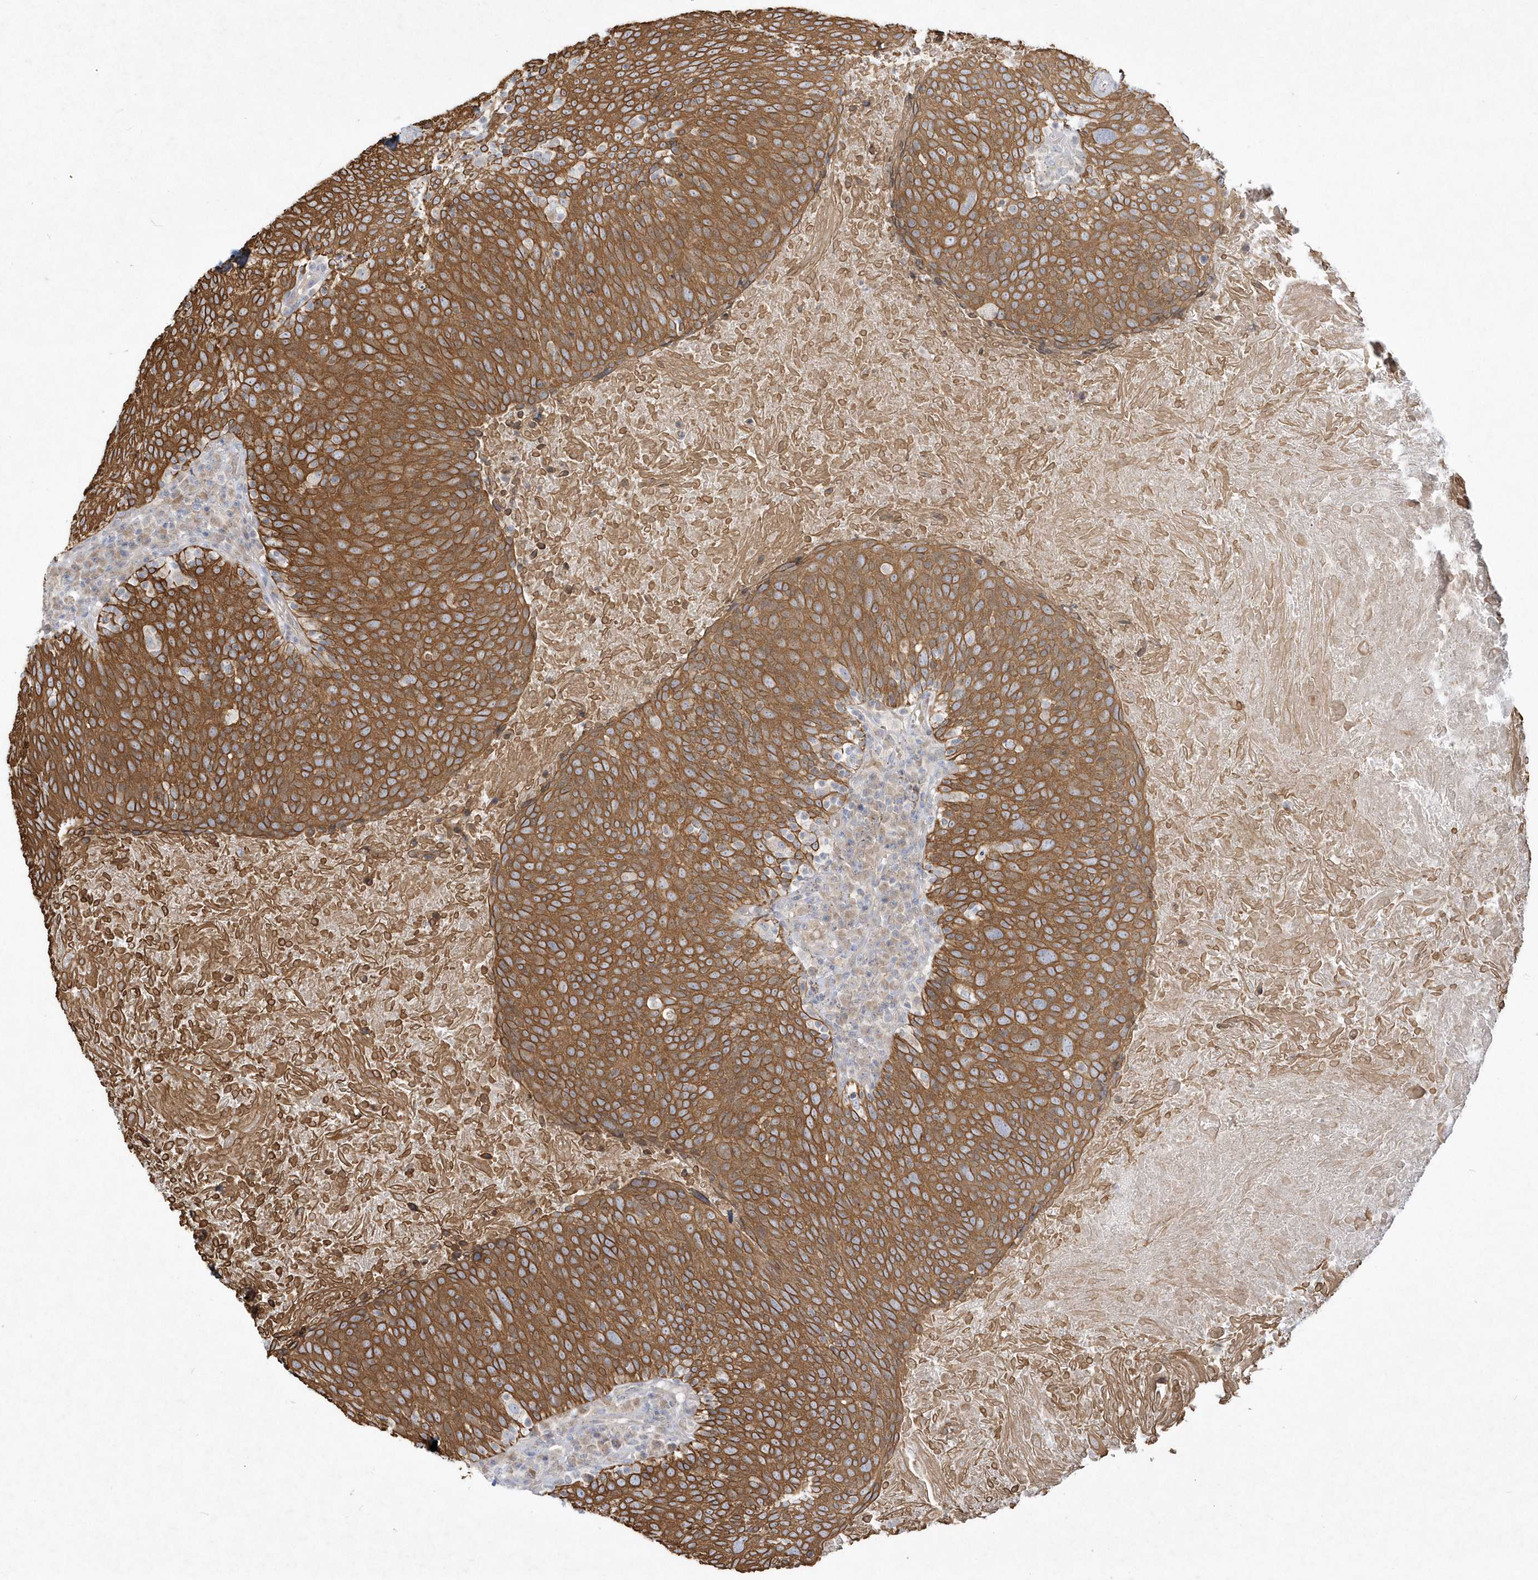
{"staining": {"intensity": "strong", "quantity": ">75%", "location": "cytoplasmic/membranous"}, "tissue": "head and neck cancer", "cell_type": "Tumor cells", "image_type": "cancer", "snomed": [{"axis": "morphology", "description": "Squamous cell carcinoma, NOS"}, {"axis": "morphology", "description": "Squamous cell carcinoma, metastatic, NOS"}, {"axis": "topography", "description": "Lymph node"}, {"axis": "topography", "description": "Head-Neck"}], "caption": "Immunohistochemical staining of squamous cell carcinoma (head and neck) displays high levels of strong cytoplasmic/membranous protein positivity in about >75% of tumor cells.", "gene": "LARS1", "patient": {"sex": "male", "age": 62}}